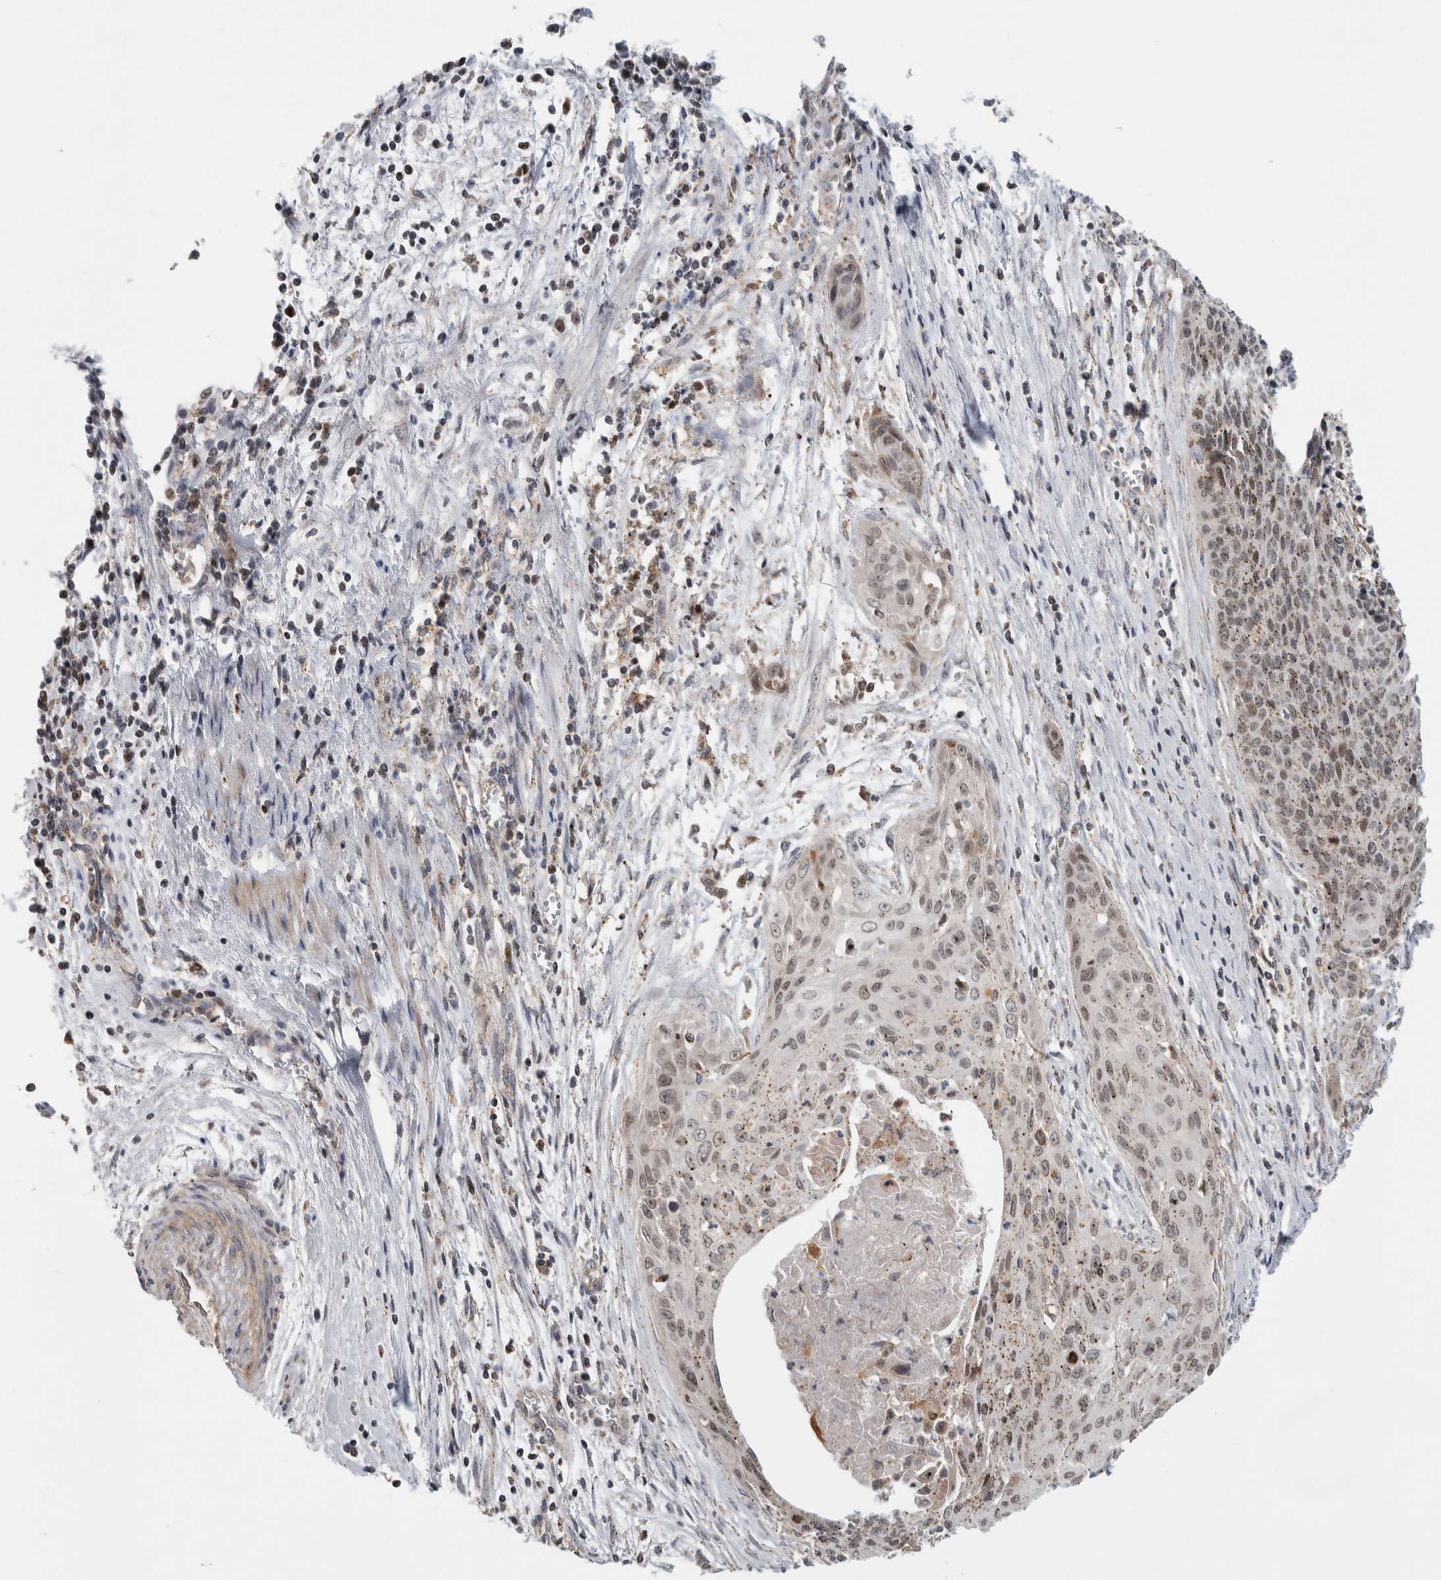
{"staining": {"intensity": "weak", "quantity": ">75%", "location": "cytoplasmic/membranous,nuclear"}, "tissue": "cervical cancer", "cell_type": "Tumor cells", "image_type": "cancer", "snomed": [{"axis": "morphology", "description": "Squamous cell carcinoma, NOS"}, {"axis": "topography", "description": "Cervix"}], "caption": "Protein staining exhibits weak cytoplasmic/membranous and nuclear expression in approximately >75% of tumor cells in cervical cancer (squamous cell carcinoma). (DAB (3,3'-diaminobenzidine) IHC with brightfield microscopy, high magnification).", "gene": "MSL1", "patient": {"sex": "female", "age": 55}}